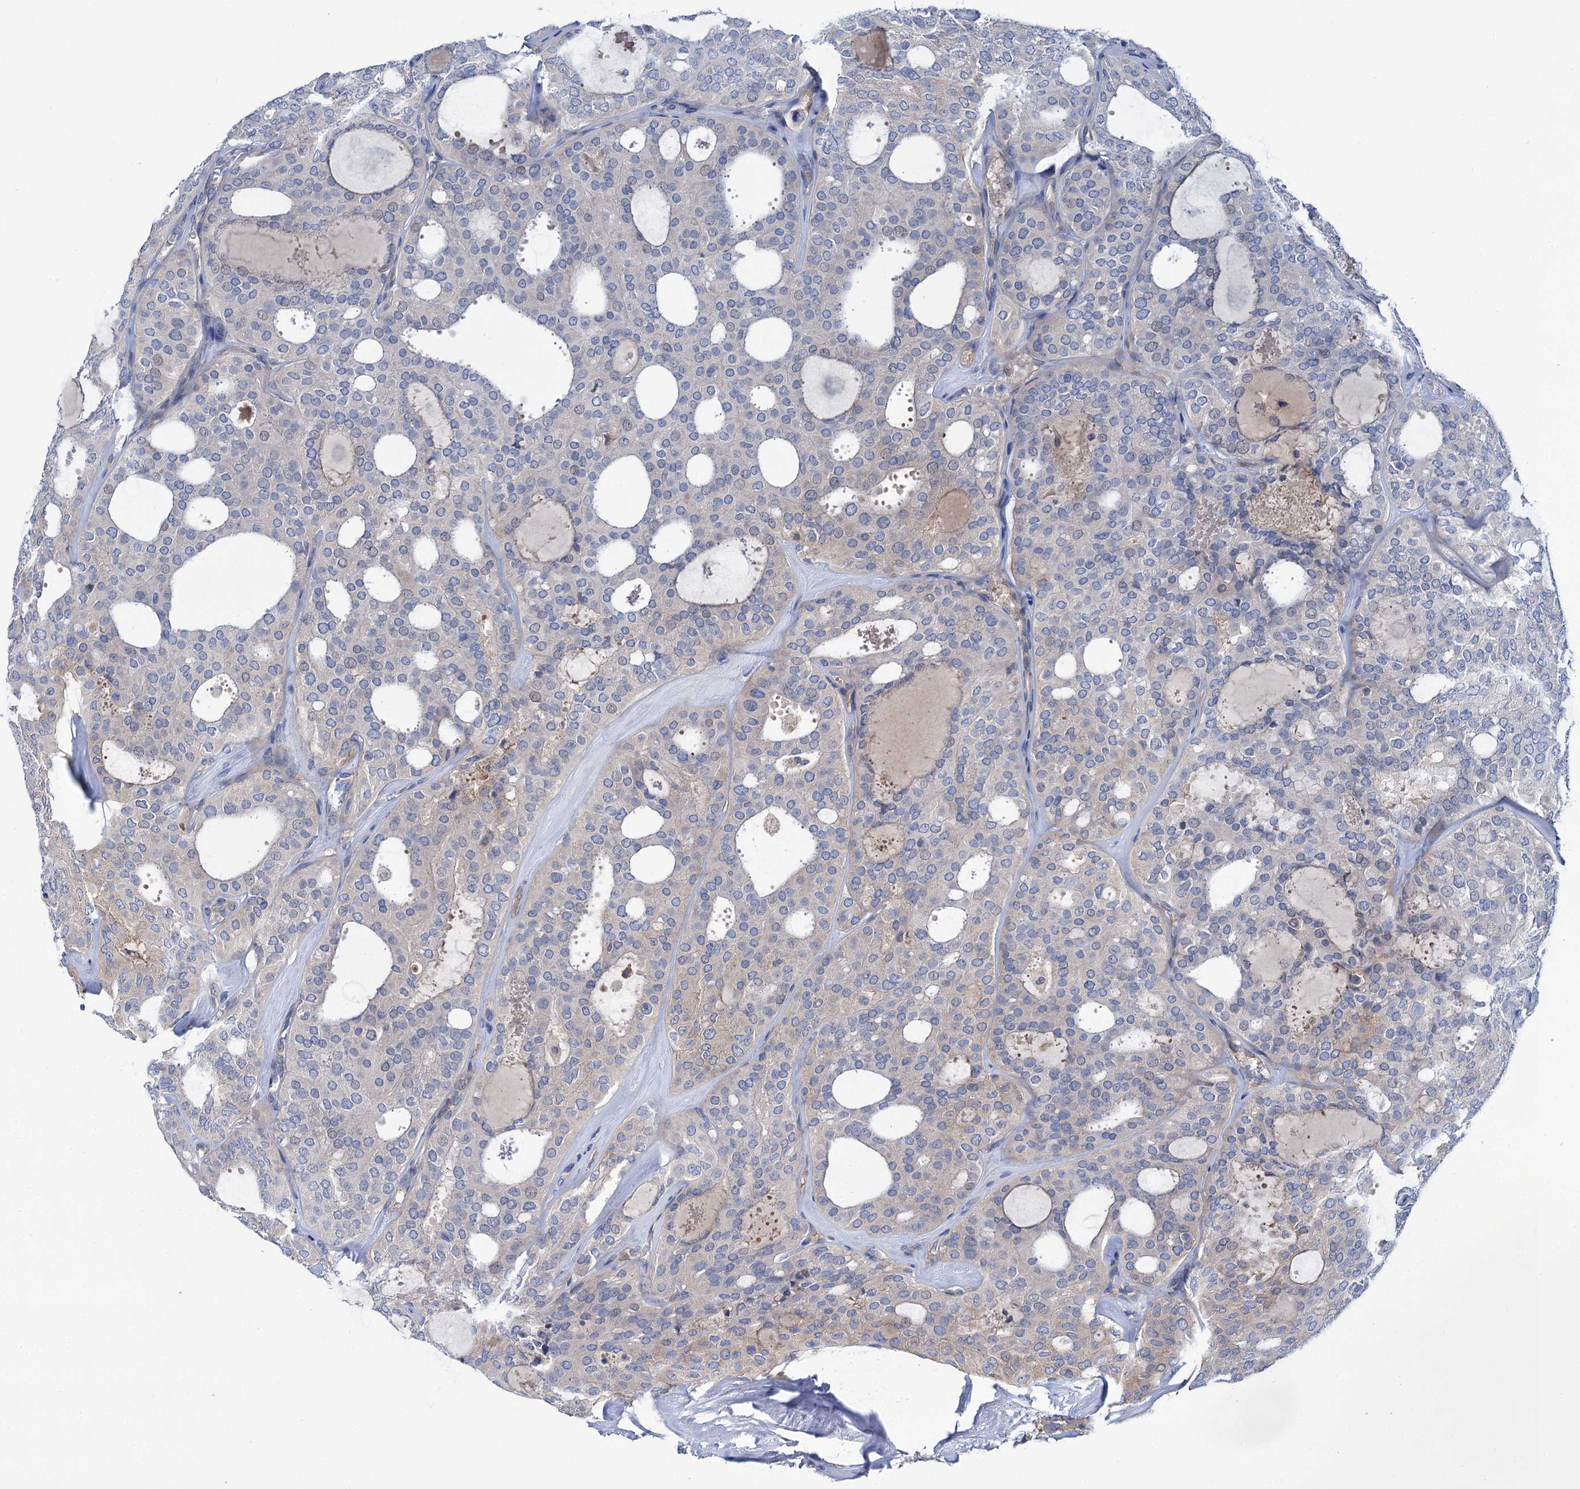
{"staining": {"intensity": "negative", "quantity": "none", "location": "none"}, "tissue": "thyroid cancer", "cell_type": "Tumor cells", "image_type": "cancer", "snomed": [{"axis": "morphology", "description": "Follicular adenoma carcinoma, NOS"}, {"axis": "topography", "description": "Thyroid gland"}], "caption": "Tumor cells show no significant protein expression in follicular adenoma carcinoma (thyroid). (Brightfield microscopy of DAB (3,3'-diaminobenzidine) immunohistochemistry at high magnification).", "gene": "TRIM55", "patient": {"sex": "male", "age": 75}}